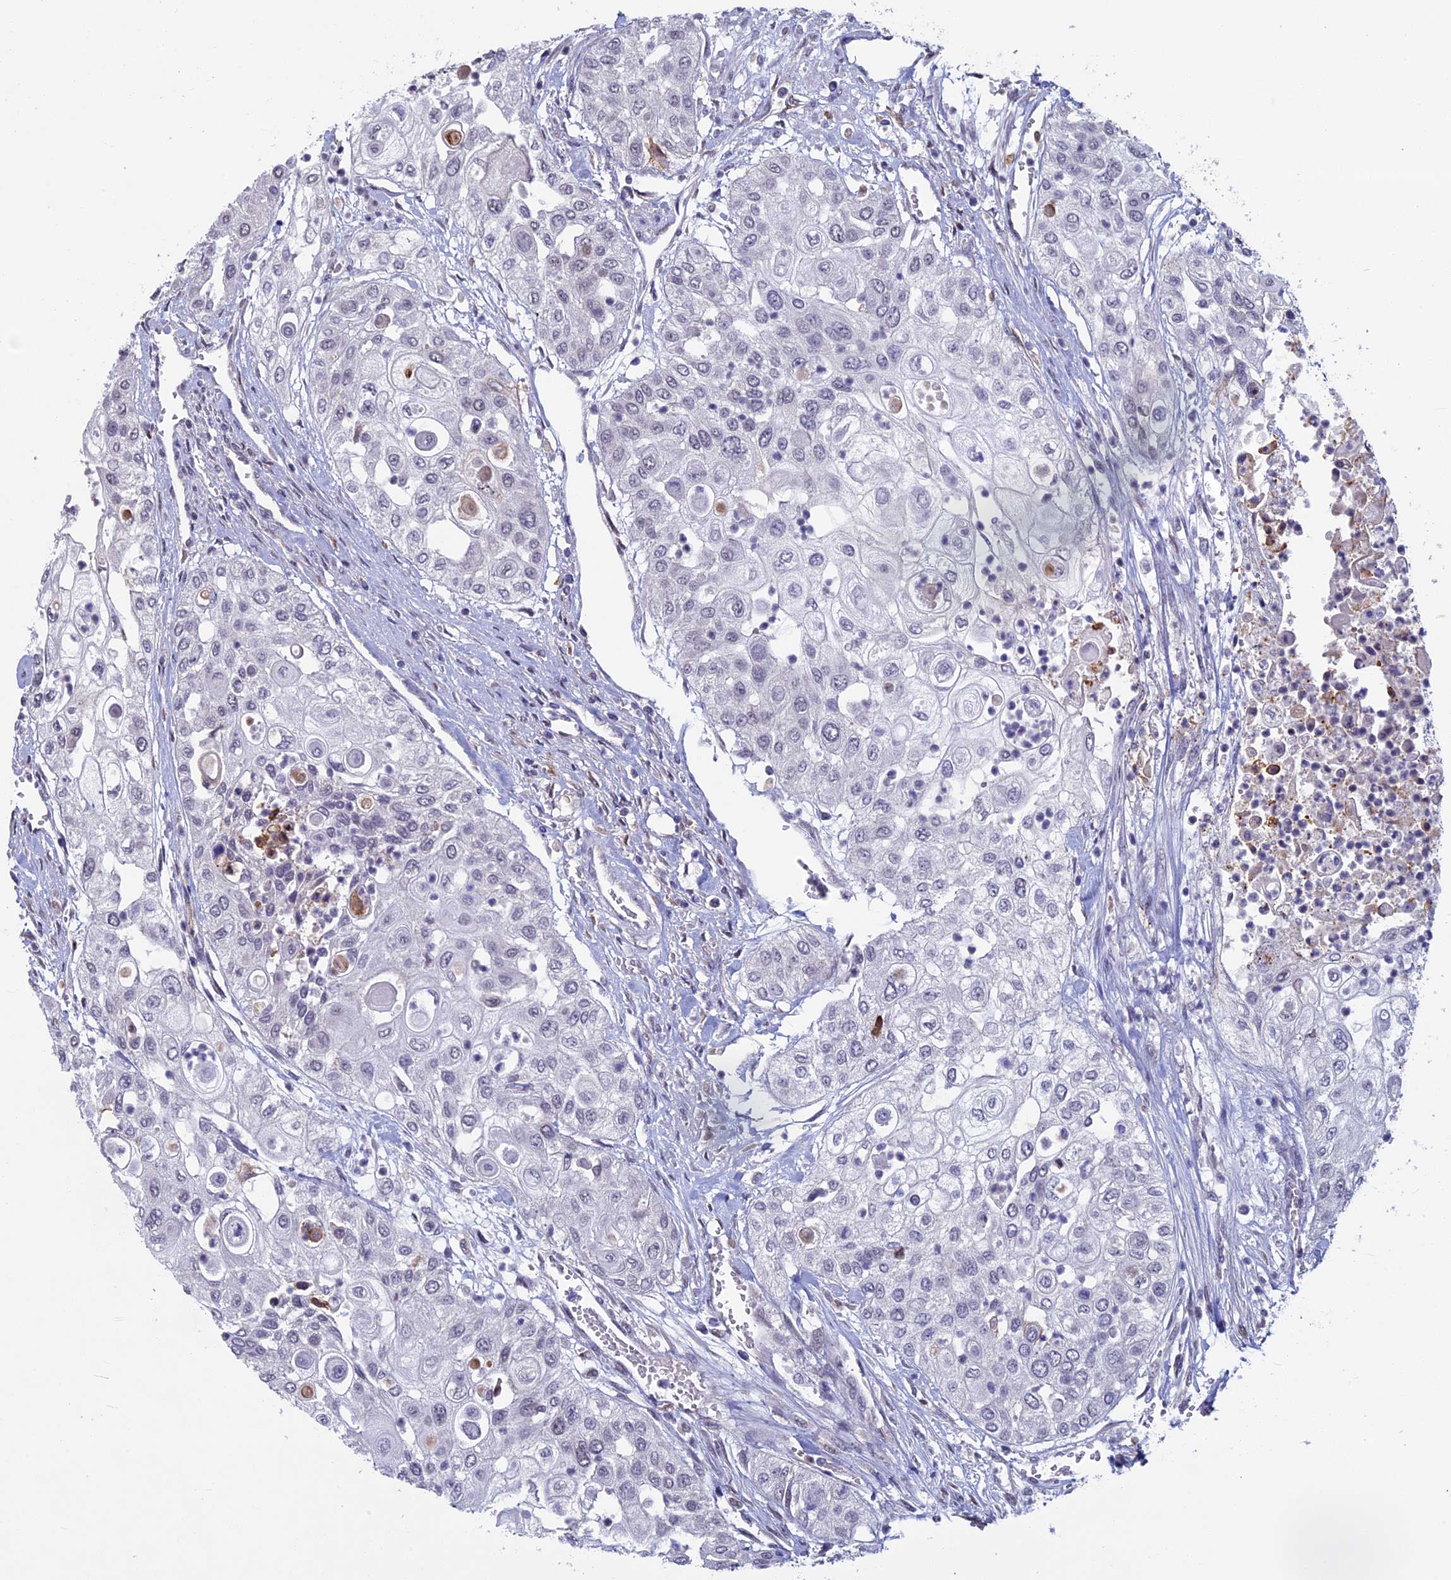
{"staining": {"intensity": "negative", "quantity": "none", "location": "none"}, "tissue": "urothelial cancer", "cell_type": "Tumor cells", "image_type": "cancer", "snomed": [{"axis": "morphology", "description": "Urothelial carcinoma, High grade"}, {"axis": "topography", "description": "Urinary bladder"}], "caption": "Urothelial carcinoma (high-grade) was stained to show a protein in brown. There is no significant staining in tumor cells. (DAB (3,3'-diaminobenzidine) immunohistochemistry, high magnification).", "gene": "SPIRE1", "patient": {"sex": "female", "age": 79}}